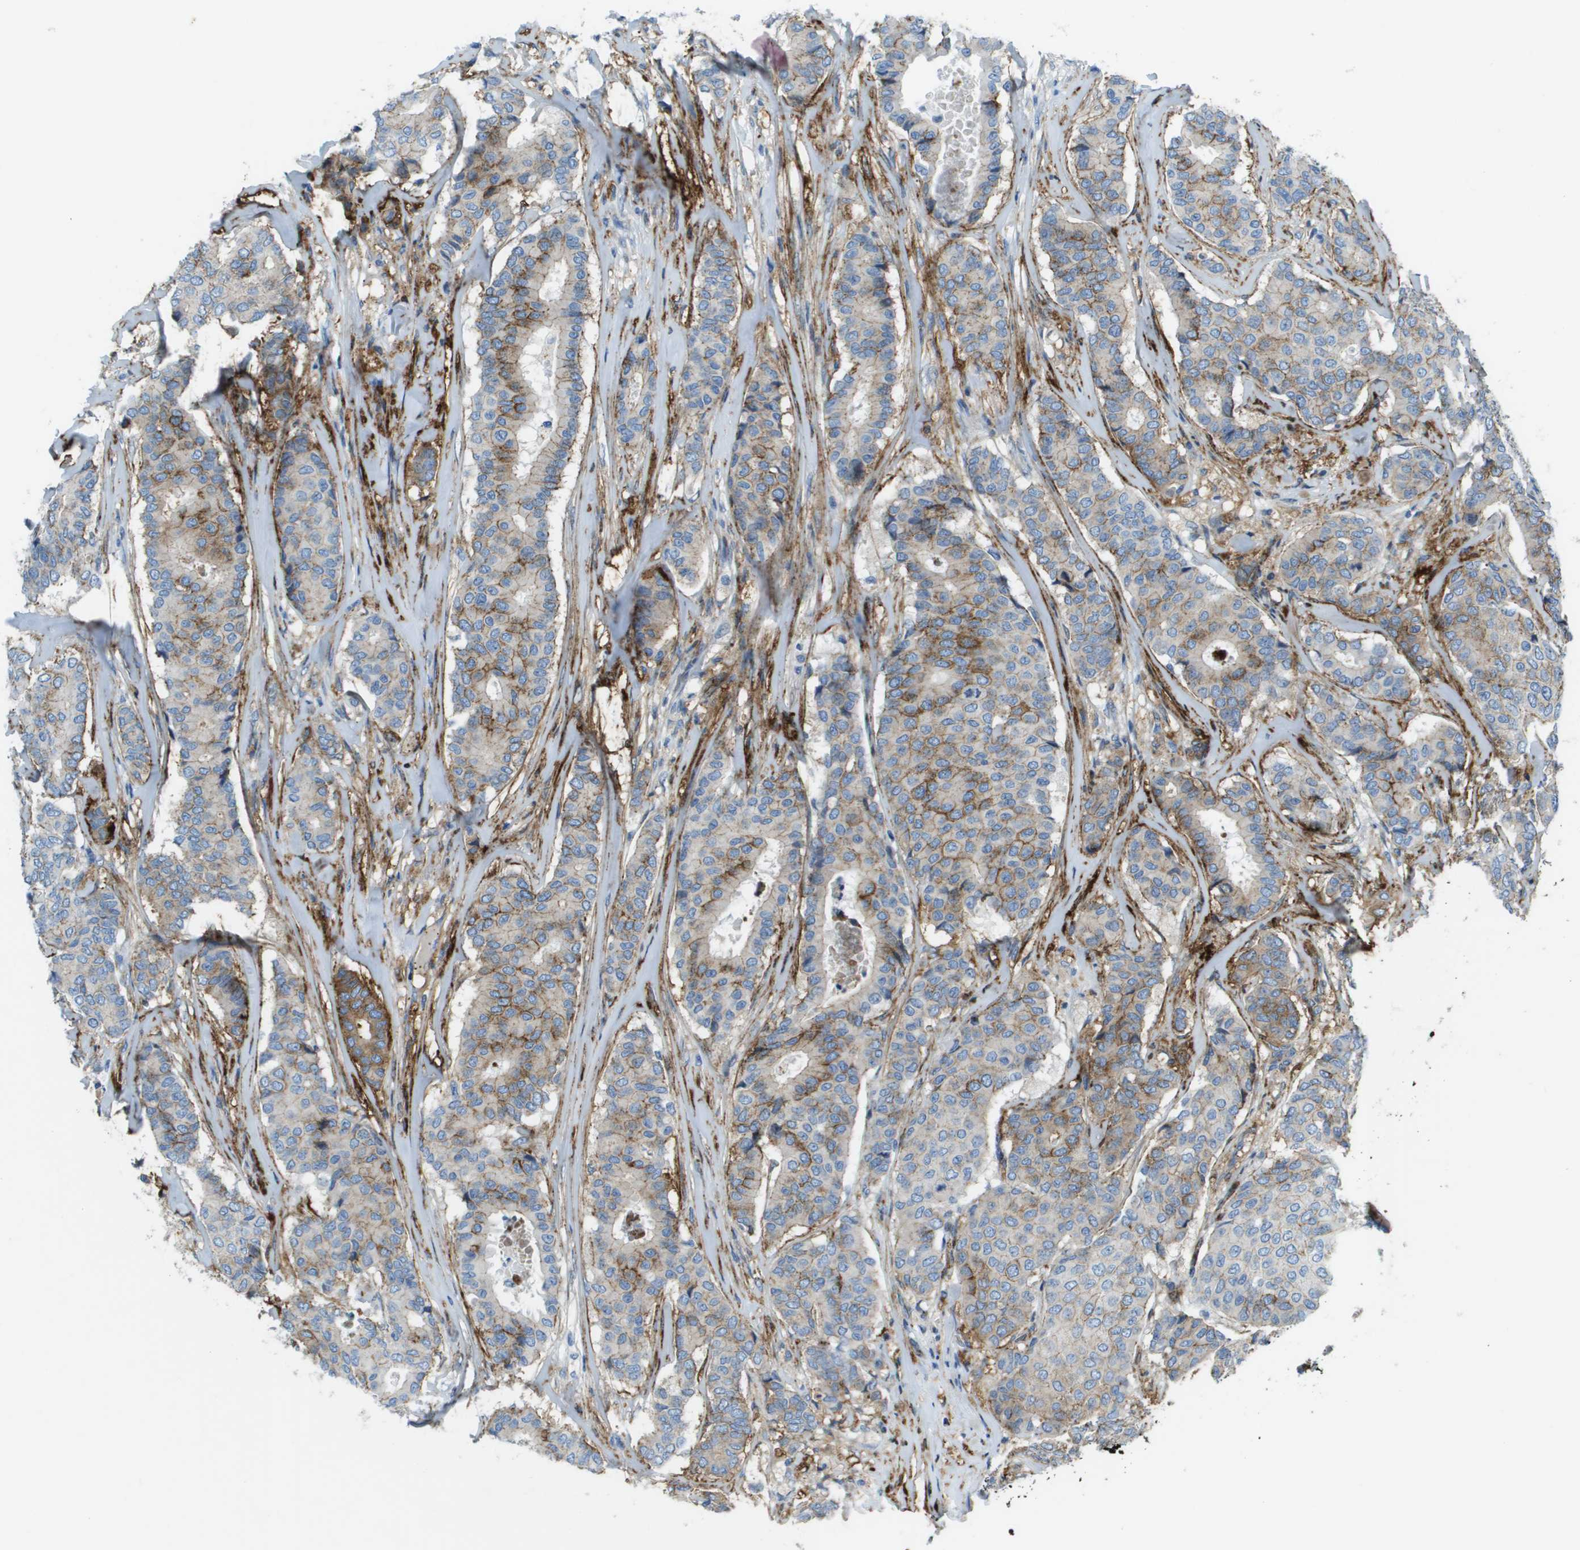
{"staining": {"intensity": "weak", "quantity": "25%-75%", "location": "cytoplasmic/membranous"}, "tissue": "breast cancer", "cell_type": "Tumor cells", "image_type": "cancer", "snomed": [{"axis": "morphology", "description": "Duct carcinoma"}, {"axis": "topography", "description": "Breast"}], "caption": "Breast infiltrating ductal carcinoma tissue reveals weak cytoplasmic/membranous expression in about 25%-75% of tumor cells, visualized by immunohistochemistry.", "gene": "SDC1", "patient": {"sex": "female", "age": 75}}